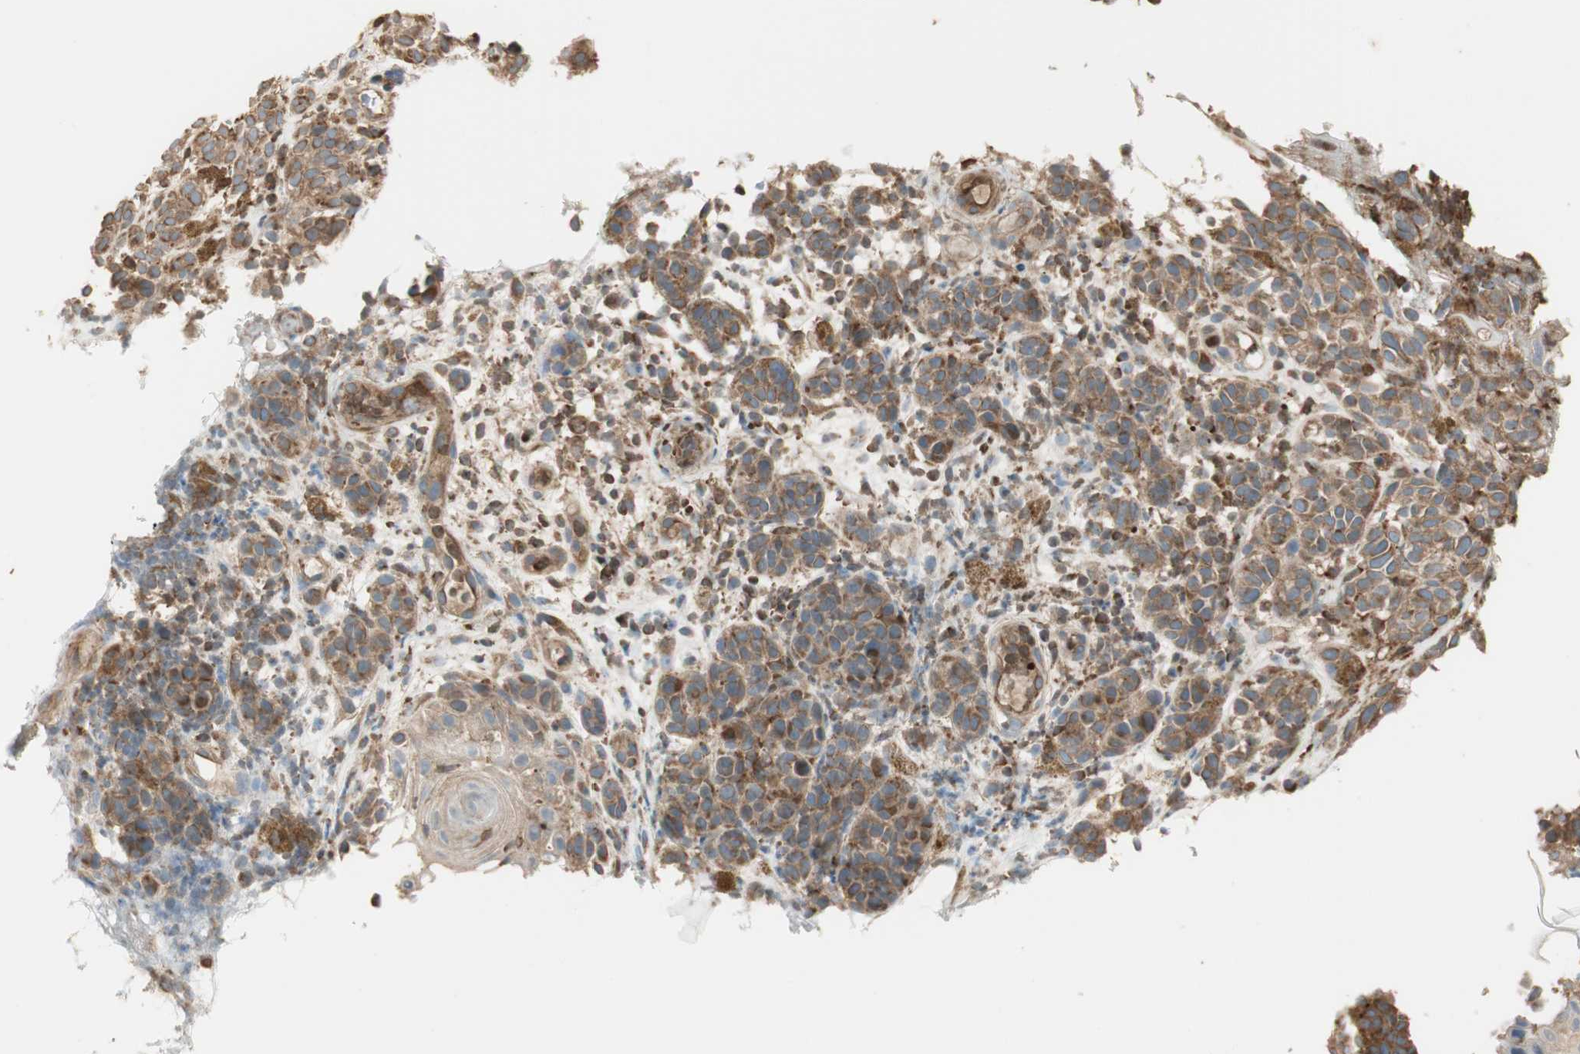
{"staining": {"intensity": "moderate", "quantity": ">75%", "location": "cytoplasmic/membranous"}, "tissue": "melanoma", "cell_type": "Tumor cells", "image_type": "cancer", "snomed": [{"axis": "morphology", "description": "Malignant melanoma, NOS"}, {"axis": "topography", "description": "Skin"}], "caption": "Melanoma stained with a brown dye reveals moderate cytoplasmic/membranous positive expression in about >75% of tumor cells.", "gene": "CRLF3", "patient": {"sex": "male", "age": 64}}